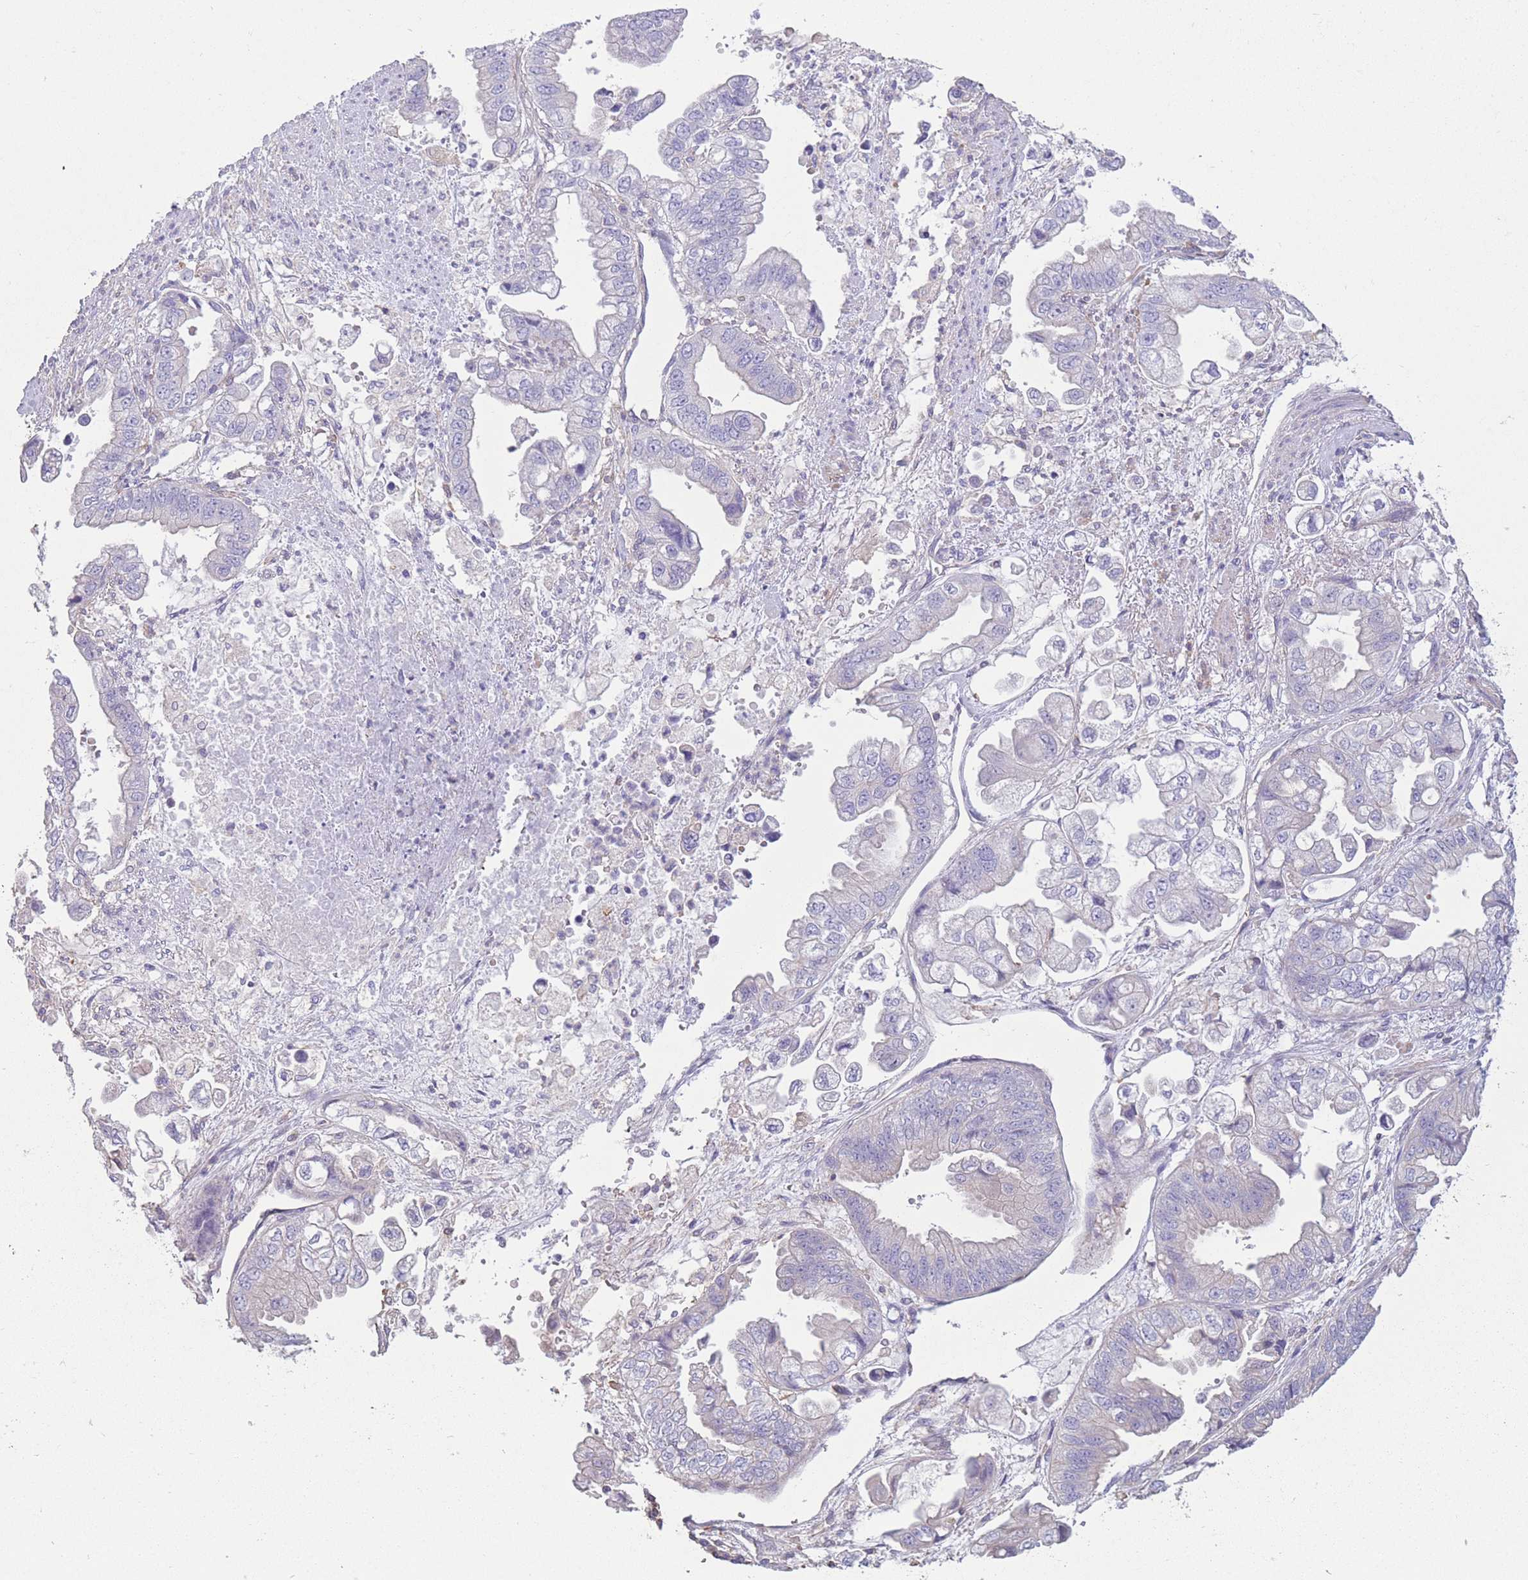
{"staining": {"intensity": "negative", "quantity": "none", "location": "none"}, "tissue": "stomach cancer", "cell_type": "Tumor cells", "image_type": "cancer", "snomed": [{"axis": "morphology", "description": "Adenocarcinoma, NOS"}, {"axis": "topography", "description": "Stomach"}], "caption": "The immunohistochemistry histopathology image has no significant staining in tumor cells of stomach cancer tissue.", "gene": "PDHA1", "patient": {"sex": "male", "age": 62}}